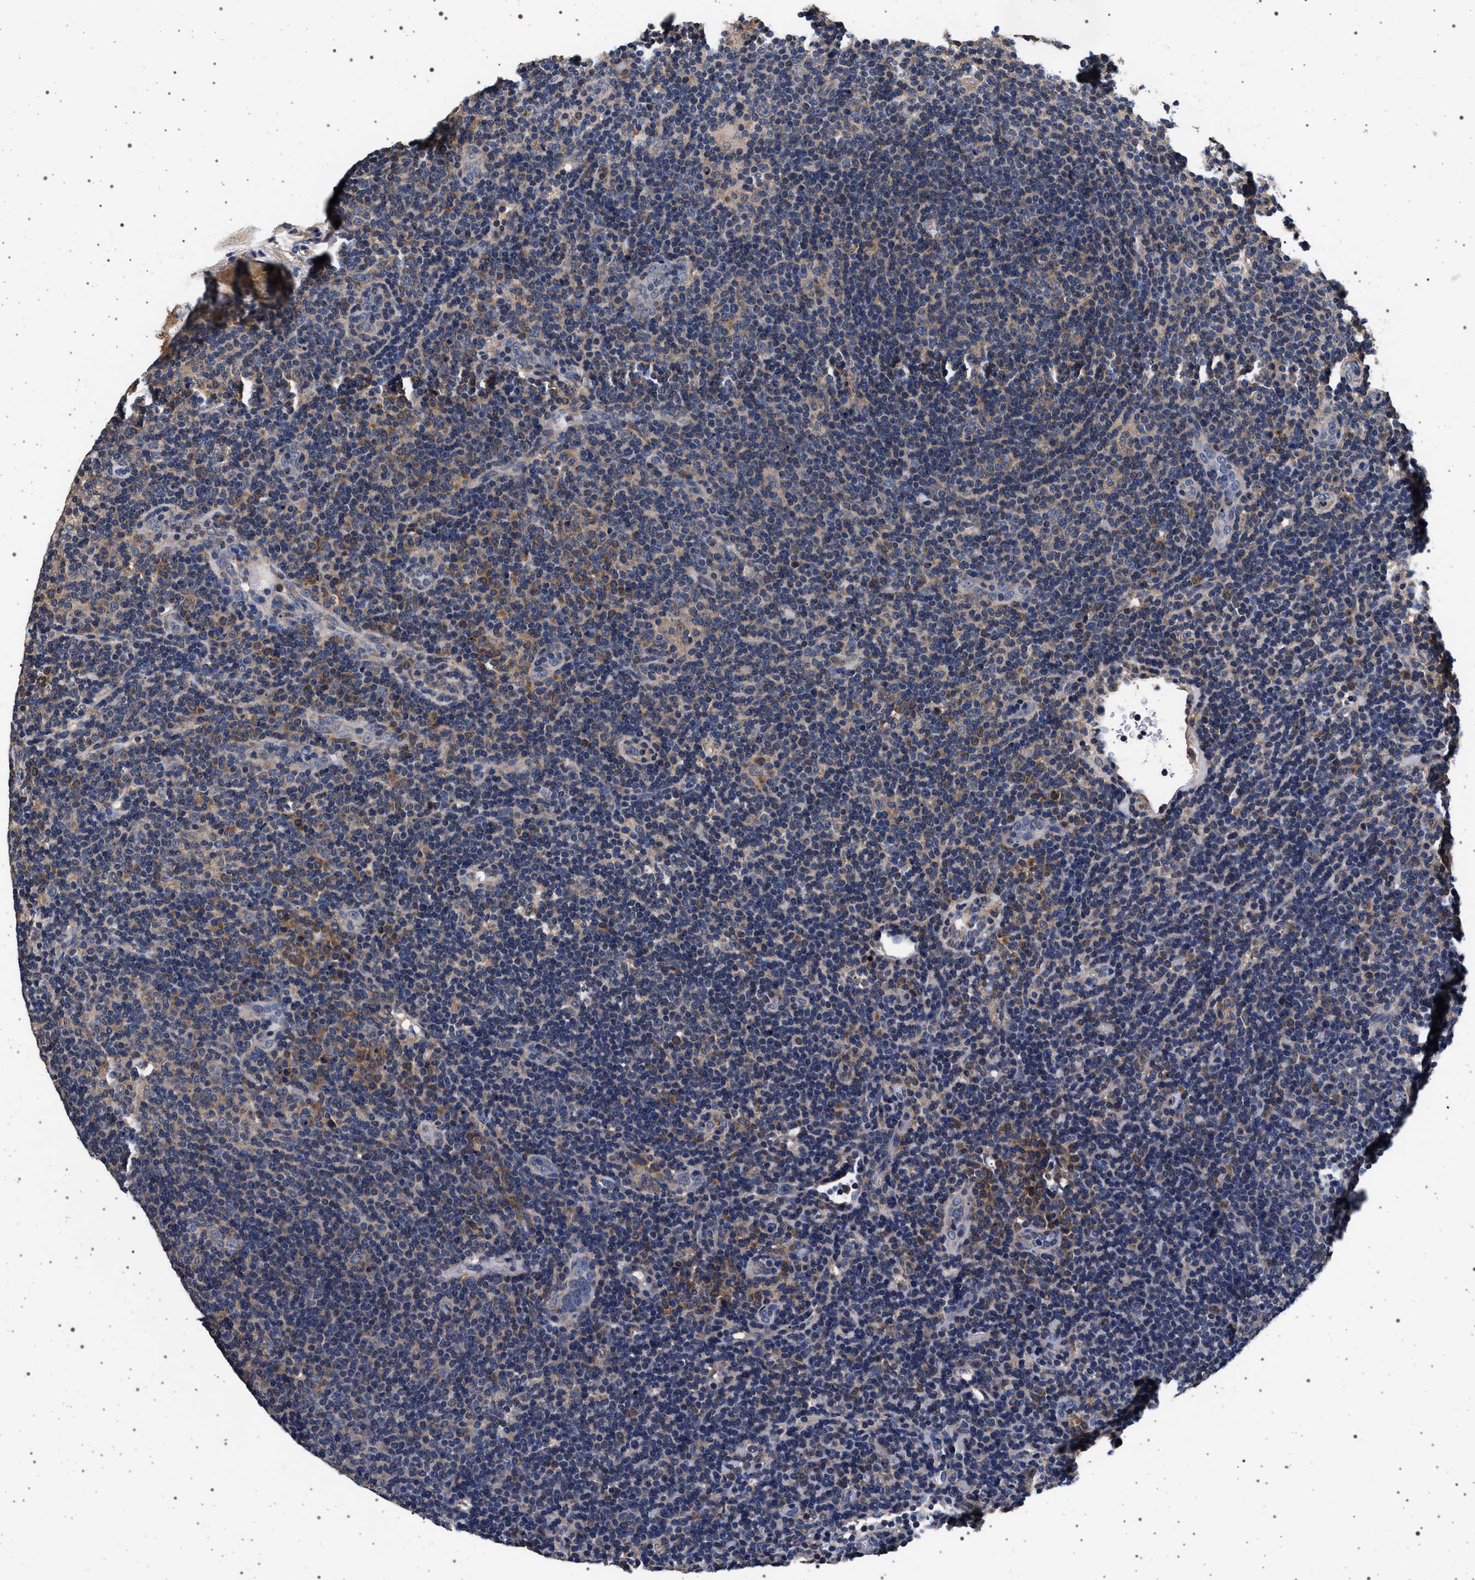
{"staining": {"intensity": "weak", "quantity": ">75%", "location": "cytoplasmic/membranous"}, "tissue": "lymphoma", "cell_type": "Tumor cells", "image_type": "cancer", "snomed": [{"axis": "morphology", "description": "Hodgkin's disease, NOS"}, {"axis": "topography", "description": "Lymph node"}], "caption": "This is a photomicrograph of immunohistochemistry (IHC) staining of lymphoma, which shows weak expression in the cytoplasmic/membranous of tumor cells.", "gene": "MAP3K2", "patient": {"sex": "female", "age": 57}}